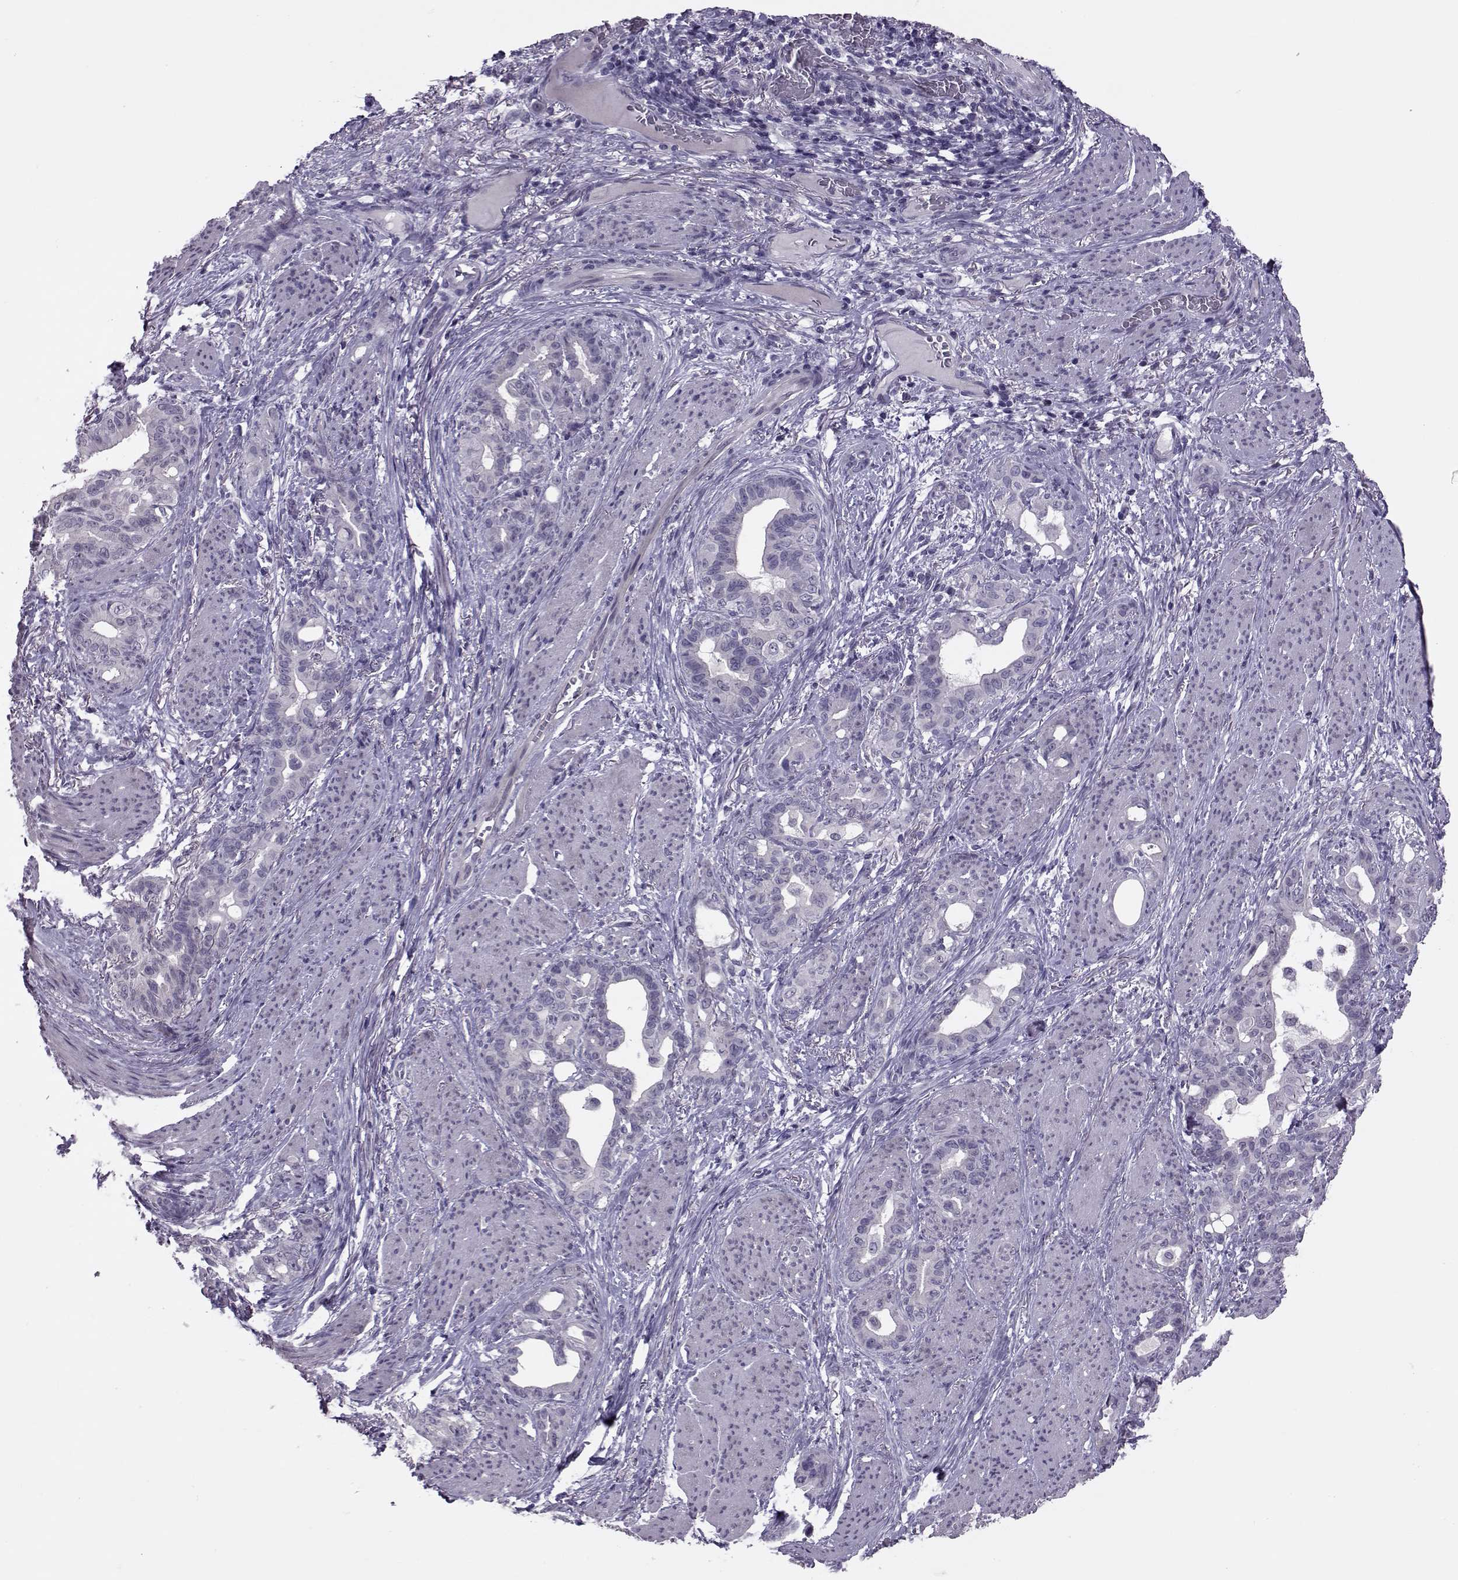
{"staining": {"intensity": "negative", "quantity": "none", "location": "none"}, "tissue": "stomach cancer", "cell_type": "Tumor cells", "image_type": "cancer", "snomed": [{"axis": "morphology", "description": "Normal tissue, NOS"}, {"axis": "morphology", "description": "Adenocarcinoma, NOS"}, {"axis": "topography", "description": "Esophagus"}, {"axis": "topography", "description": "Stomach, upper"}], "caption": "IHC photomicrograph of human stomach cancer (adenocarcinoma) stained for a protein (brown), which demonstrates no staining in tumor cells.", "gene": "ASRGL1", "patient": {"sex": "male", "age": 62}}